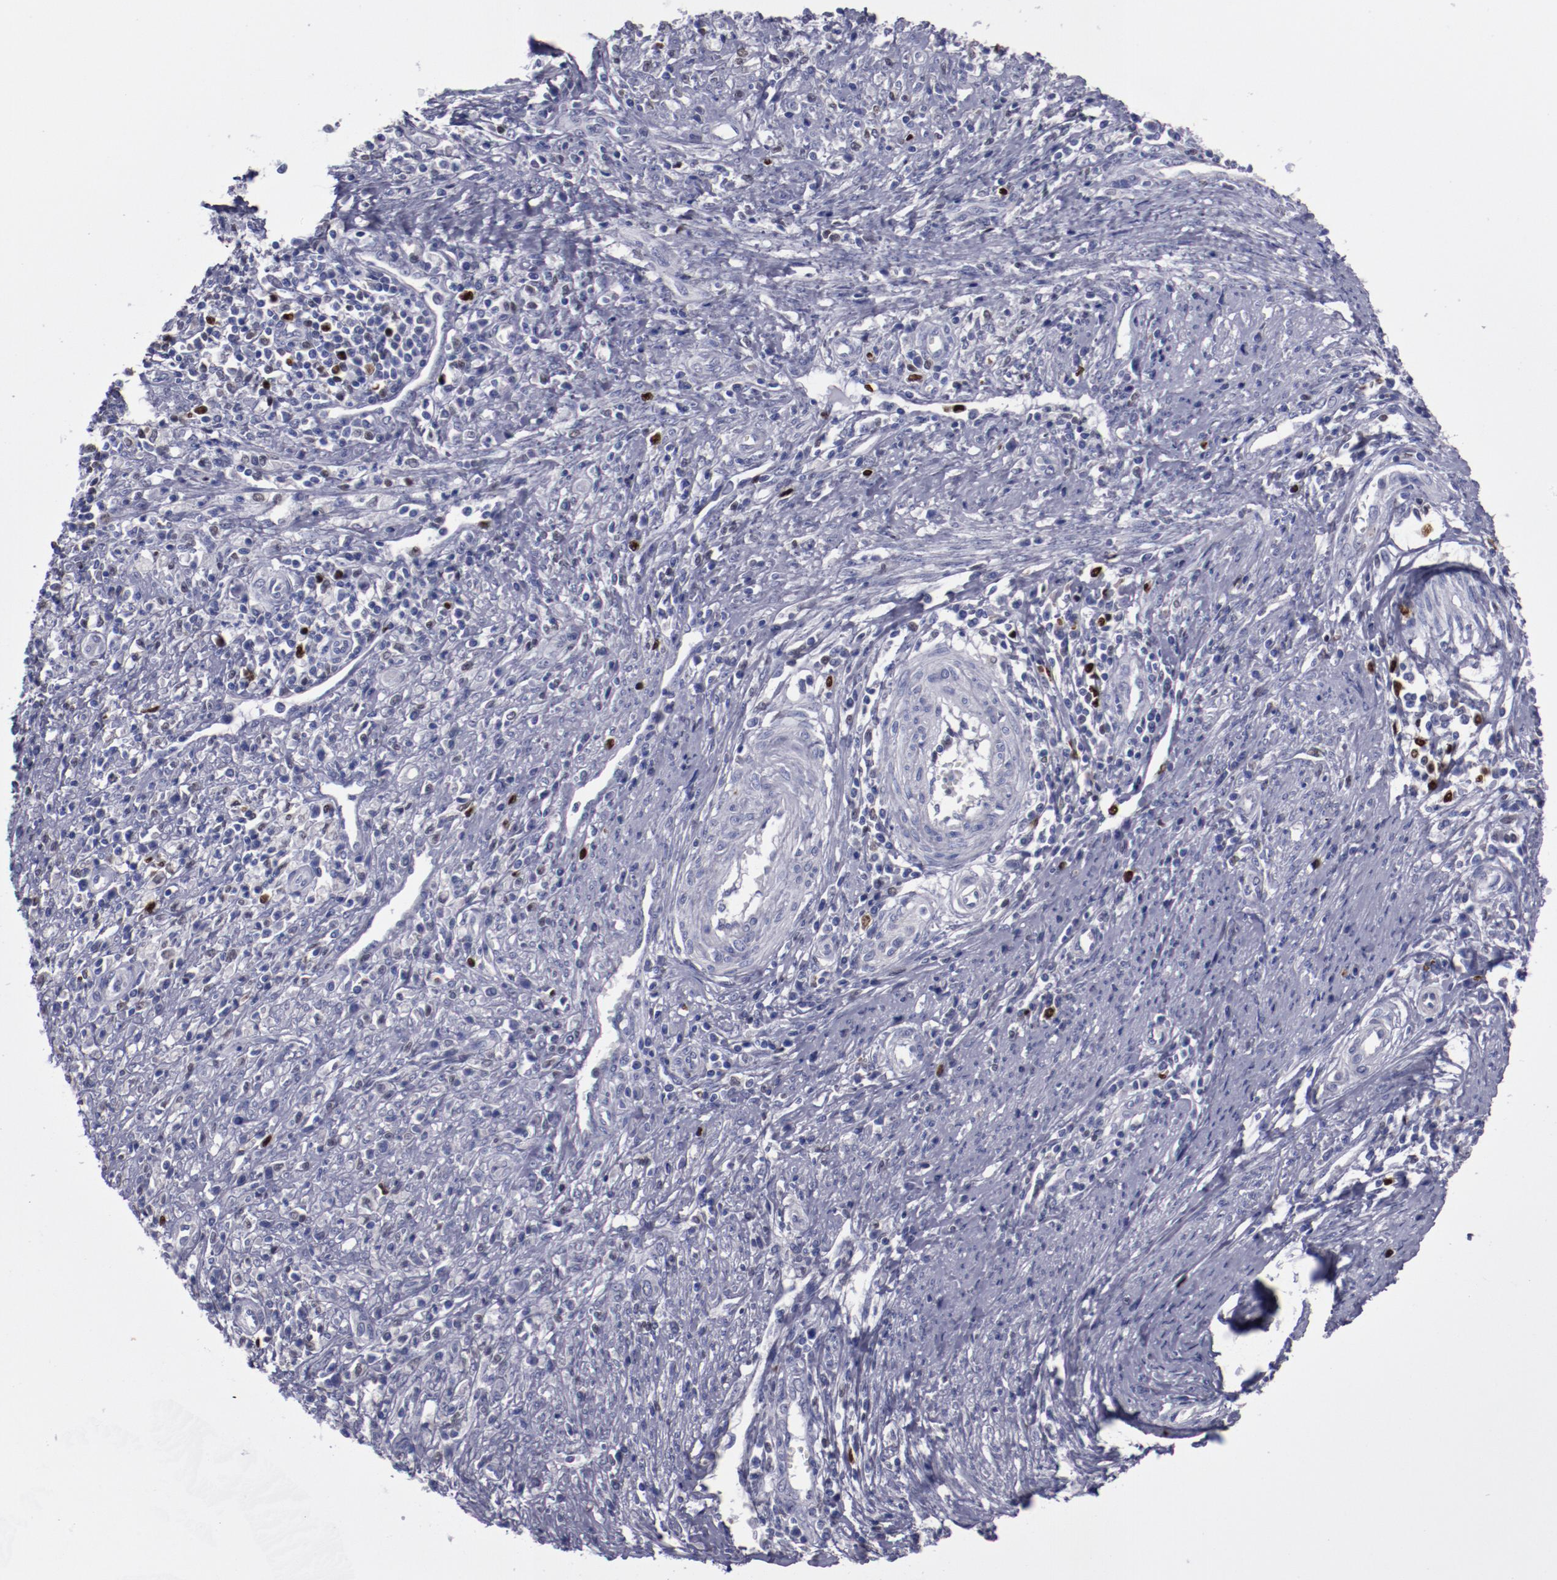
{"staining": {"intensity": "negative", "quantity": "none", "location": "none"}, "tissue": "cervical cancer", "cell_type": "Tumor cells", "image_type": "cancer", "snomed": [{"axis": "morphology", "description": "Adenocarcinoma, NOS"}, {"axis": "topography", "description": "Cervix"}], "caption": "Human cervical adenocarcinoma stained for a protein using IHC exhibits no staining in tumor cells.", "gene": "IRF8", "patient": {"sex": "female", "age": 36}}